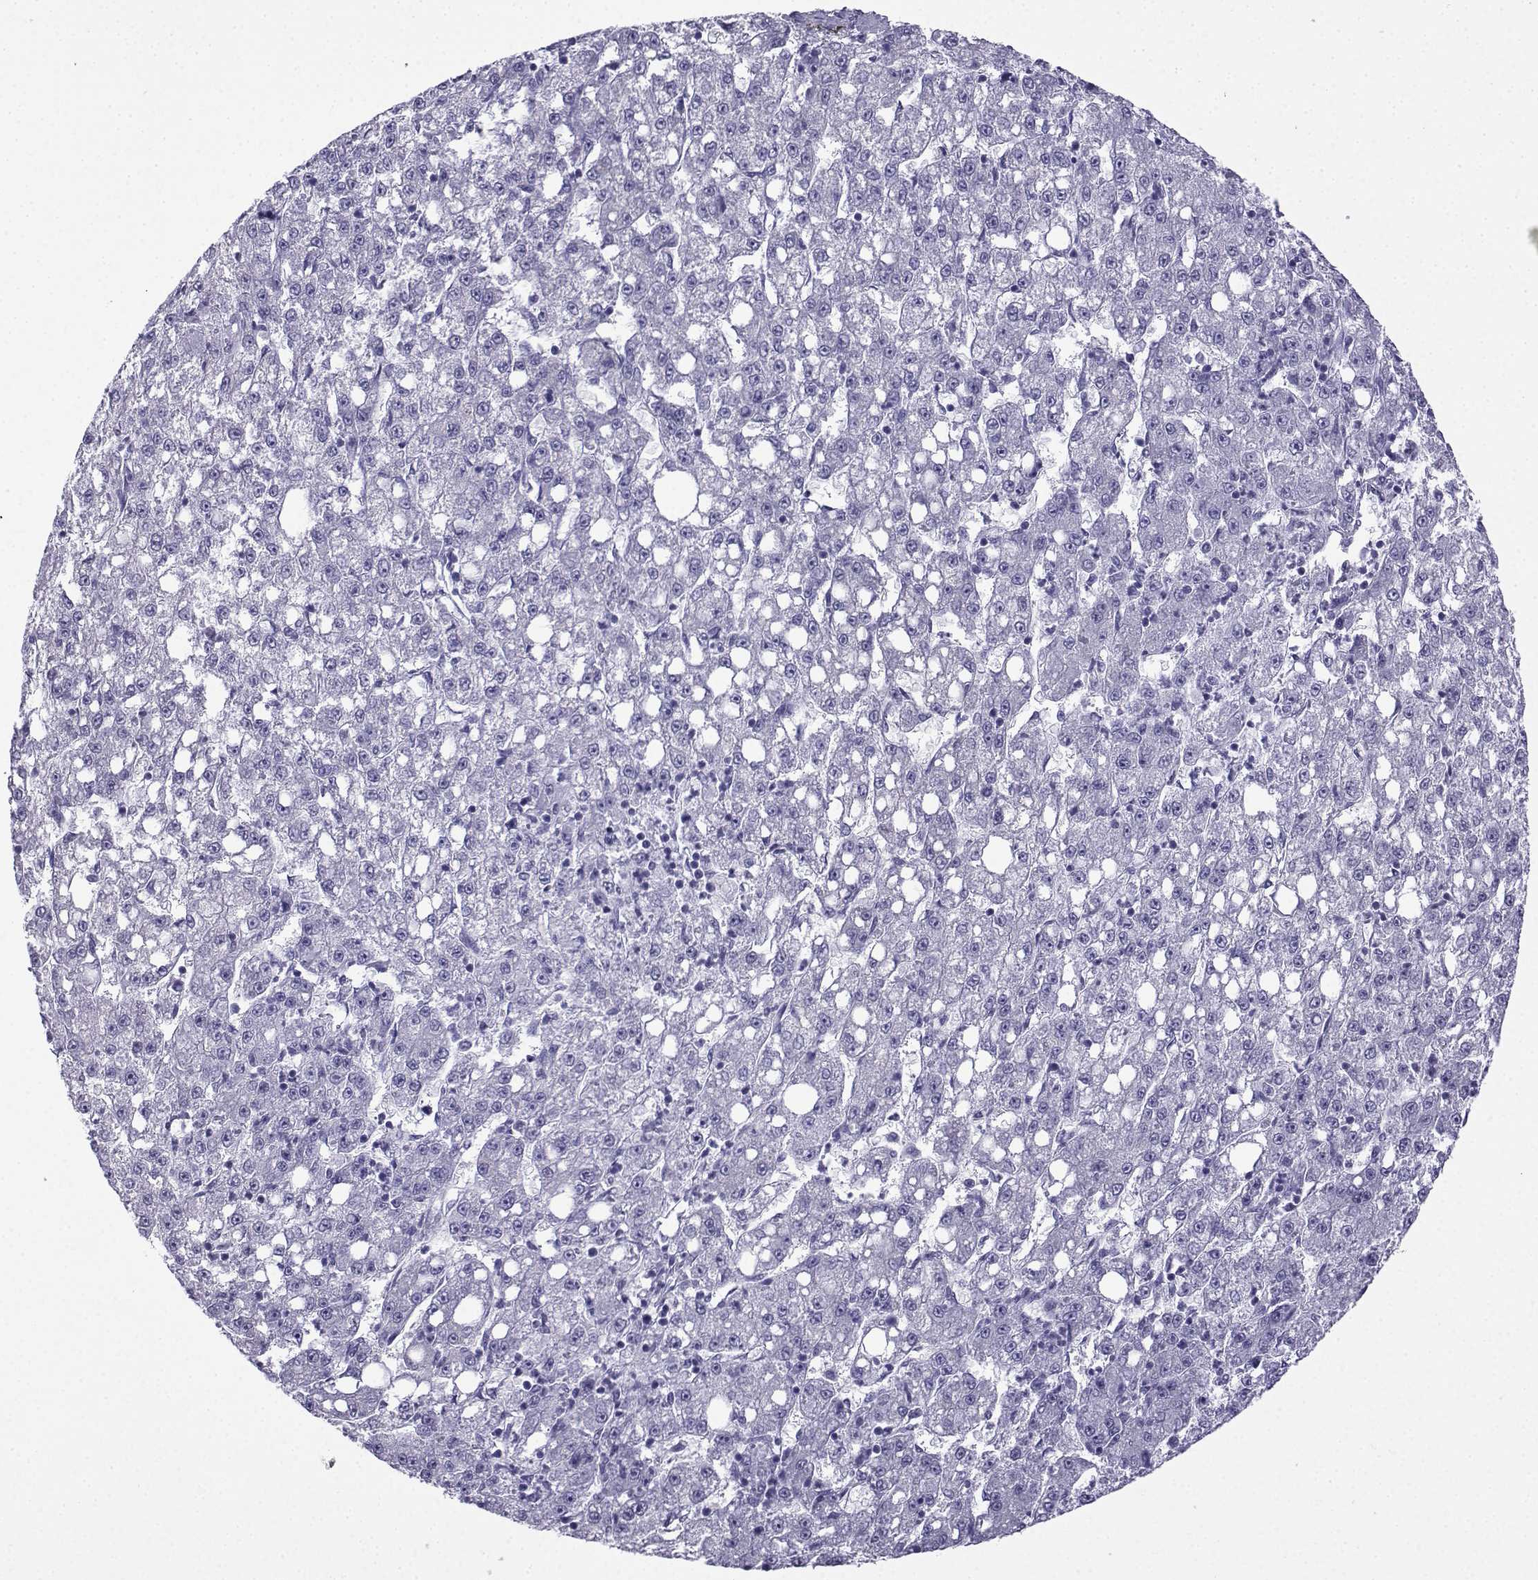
{"staining": {"intensity": "negative", "quantity": "none", "location": "none"}, "tissue": "liver cancer", "cell_type": "Tumor cells", "image_type": "cancer", "snomed": [{"axis": "morphology", "description": "Carcinoma, Hepatocellular, NOS"}, {"axis": "topography", "description": "Liver"}], "caption": "The immunohistochemistry (IHC) photomicrograph has no significant staining in tumor cells of hepatocellular carcinoma (liver) tissue. (DAB immunohistochemistry (IHC), high magnification).", "gene": "ACRBP", "patient": {"sex": "female", "age": 65}}